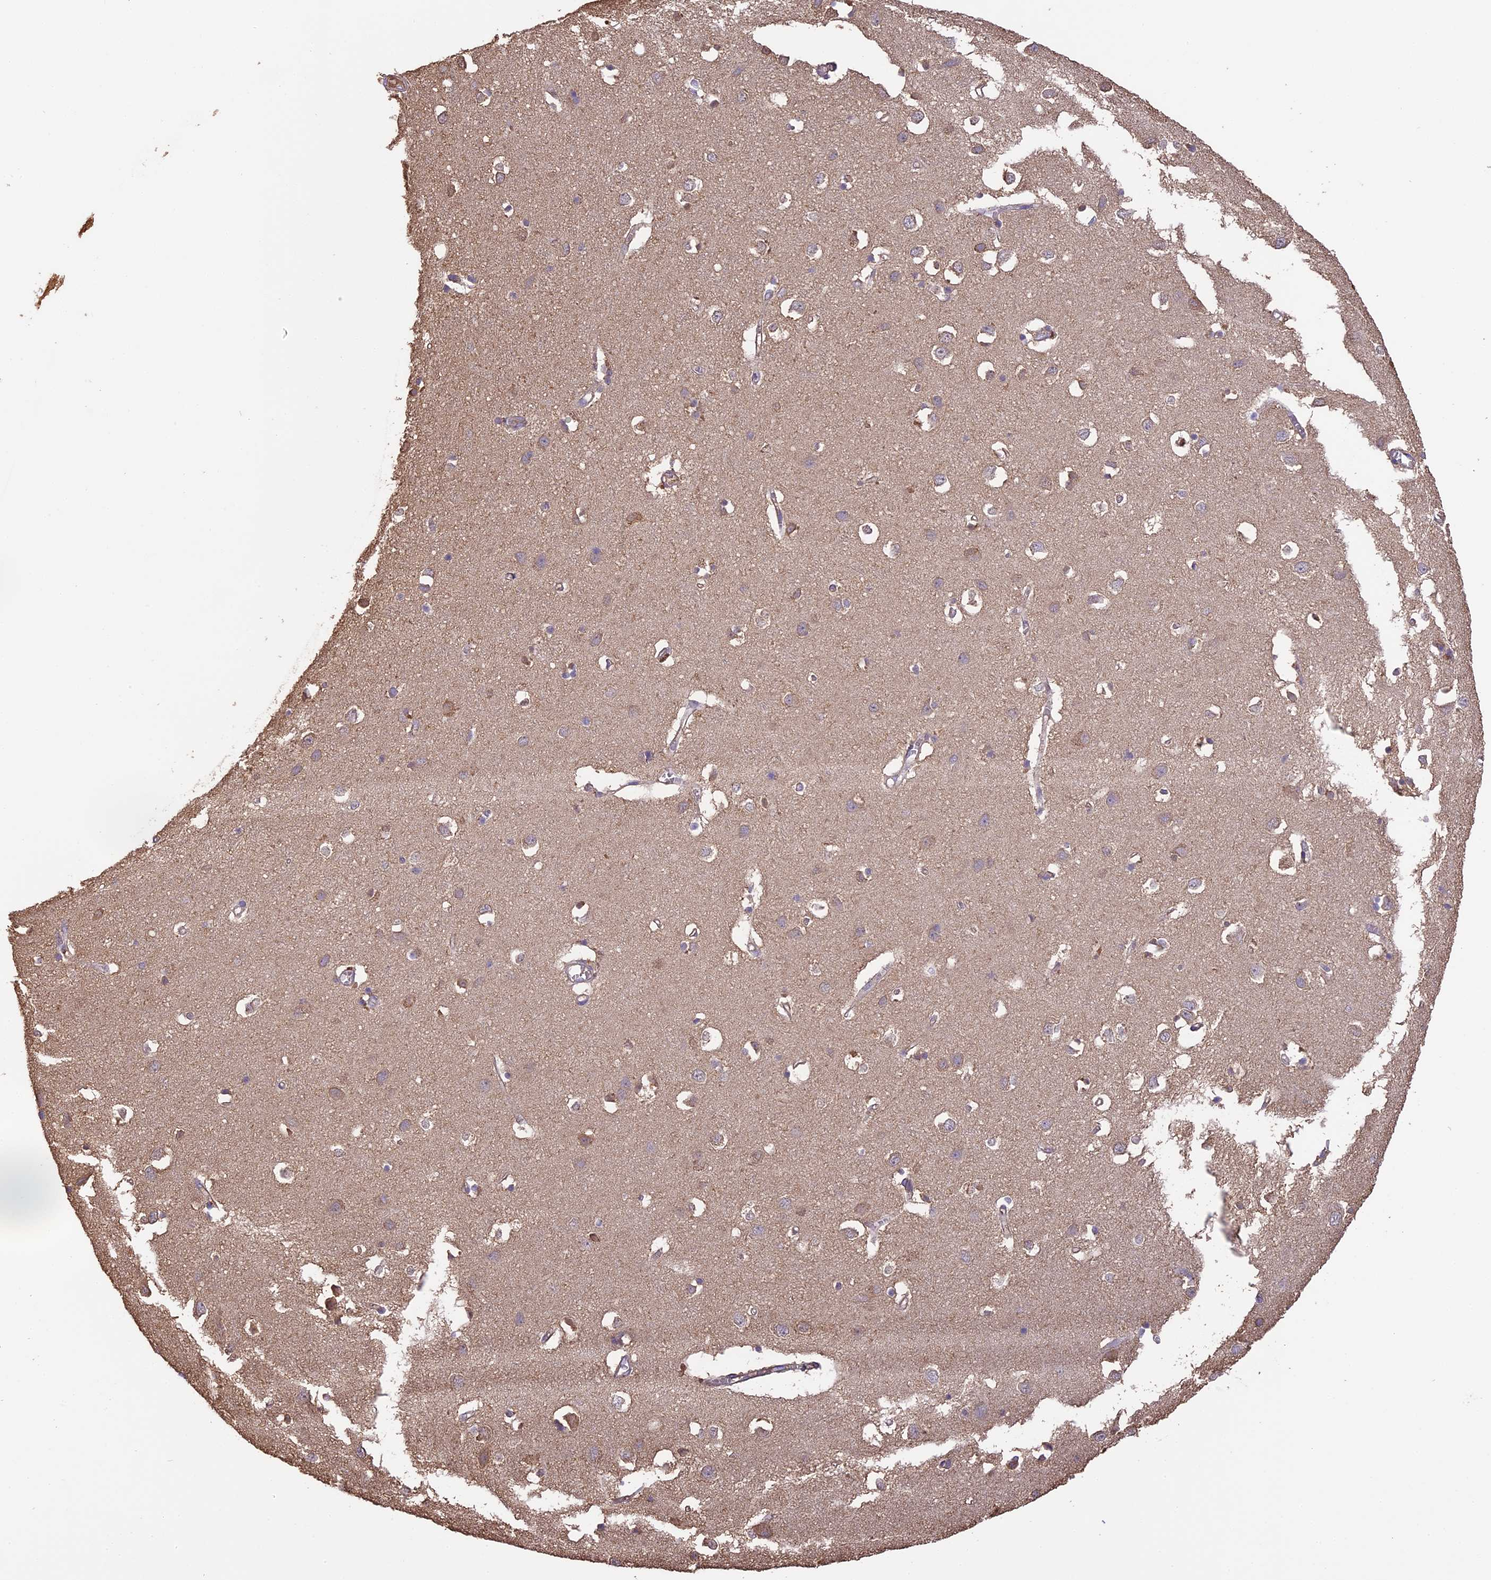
{"staining": {"intensity": "negative", "quantity": "none", "location": "none"}, "tissue": "cerebral cortex", "cell_type": "Endothelial cells", "image_type": "normal", "snomed": [{"axis": "morphology", "description": "Normal tissue, NOS"}, {"axis": "topography", "description": "Cerebral cortex"}], "caption": "IHC photomicrograph of unremarkable cerebral cortex stained for a protein (brown), which exhibits no positivity in endothelial cells.", "gene": "ARHGAP19", "patient": {"sex": "female", "age": 64}}